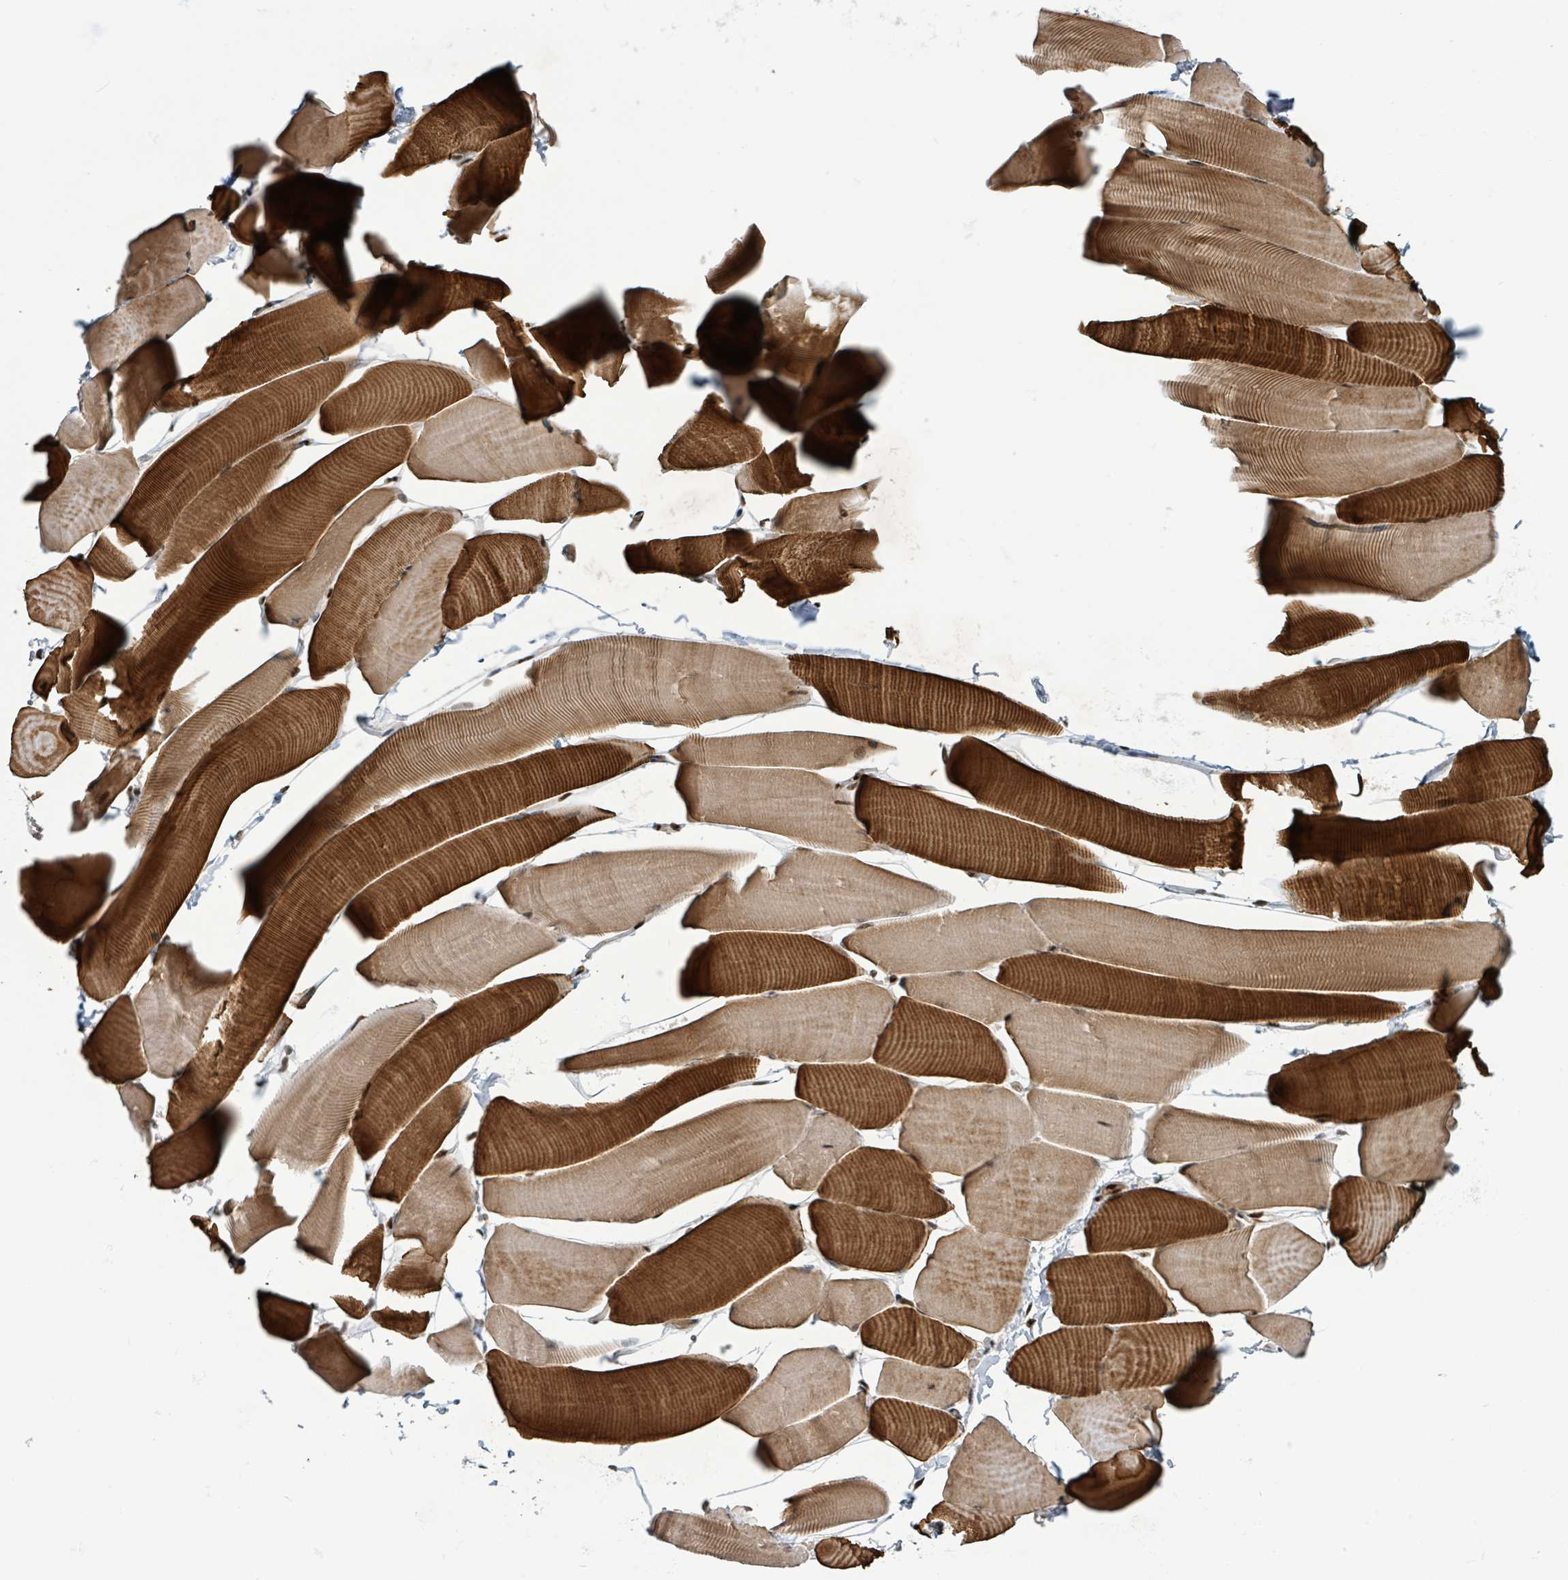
{"staining": {"intensity": "strong", "quantity": "25%-75%", "location": "cytoplasmic/membranous,nuclear"}, "tissue": "skeletal muscle", "cell_type": "Myocytes", "image_type": "normal", "snomed": [{"axis": "morphology", "description": "Normal tissue, NOS"}, {"axis": "topography", "description": "Skeletal muscle"}], "caption": "Brown immunohistochemical staining in benign human skeletal muscle exhibits strong cytoplasmic/membranous,nuclear staining in approximately 25%-75% of myocytes.", "gene": "KLF3", "patient": {"sex": "male", "age": 25}}